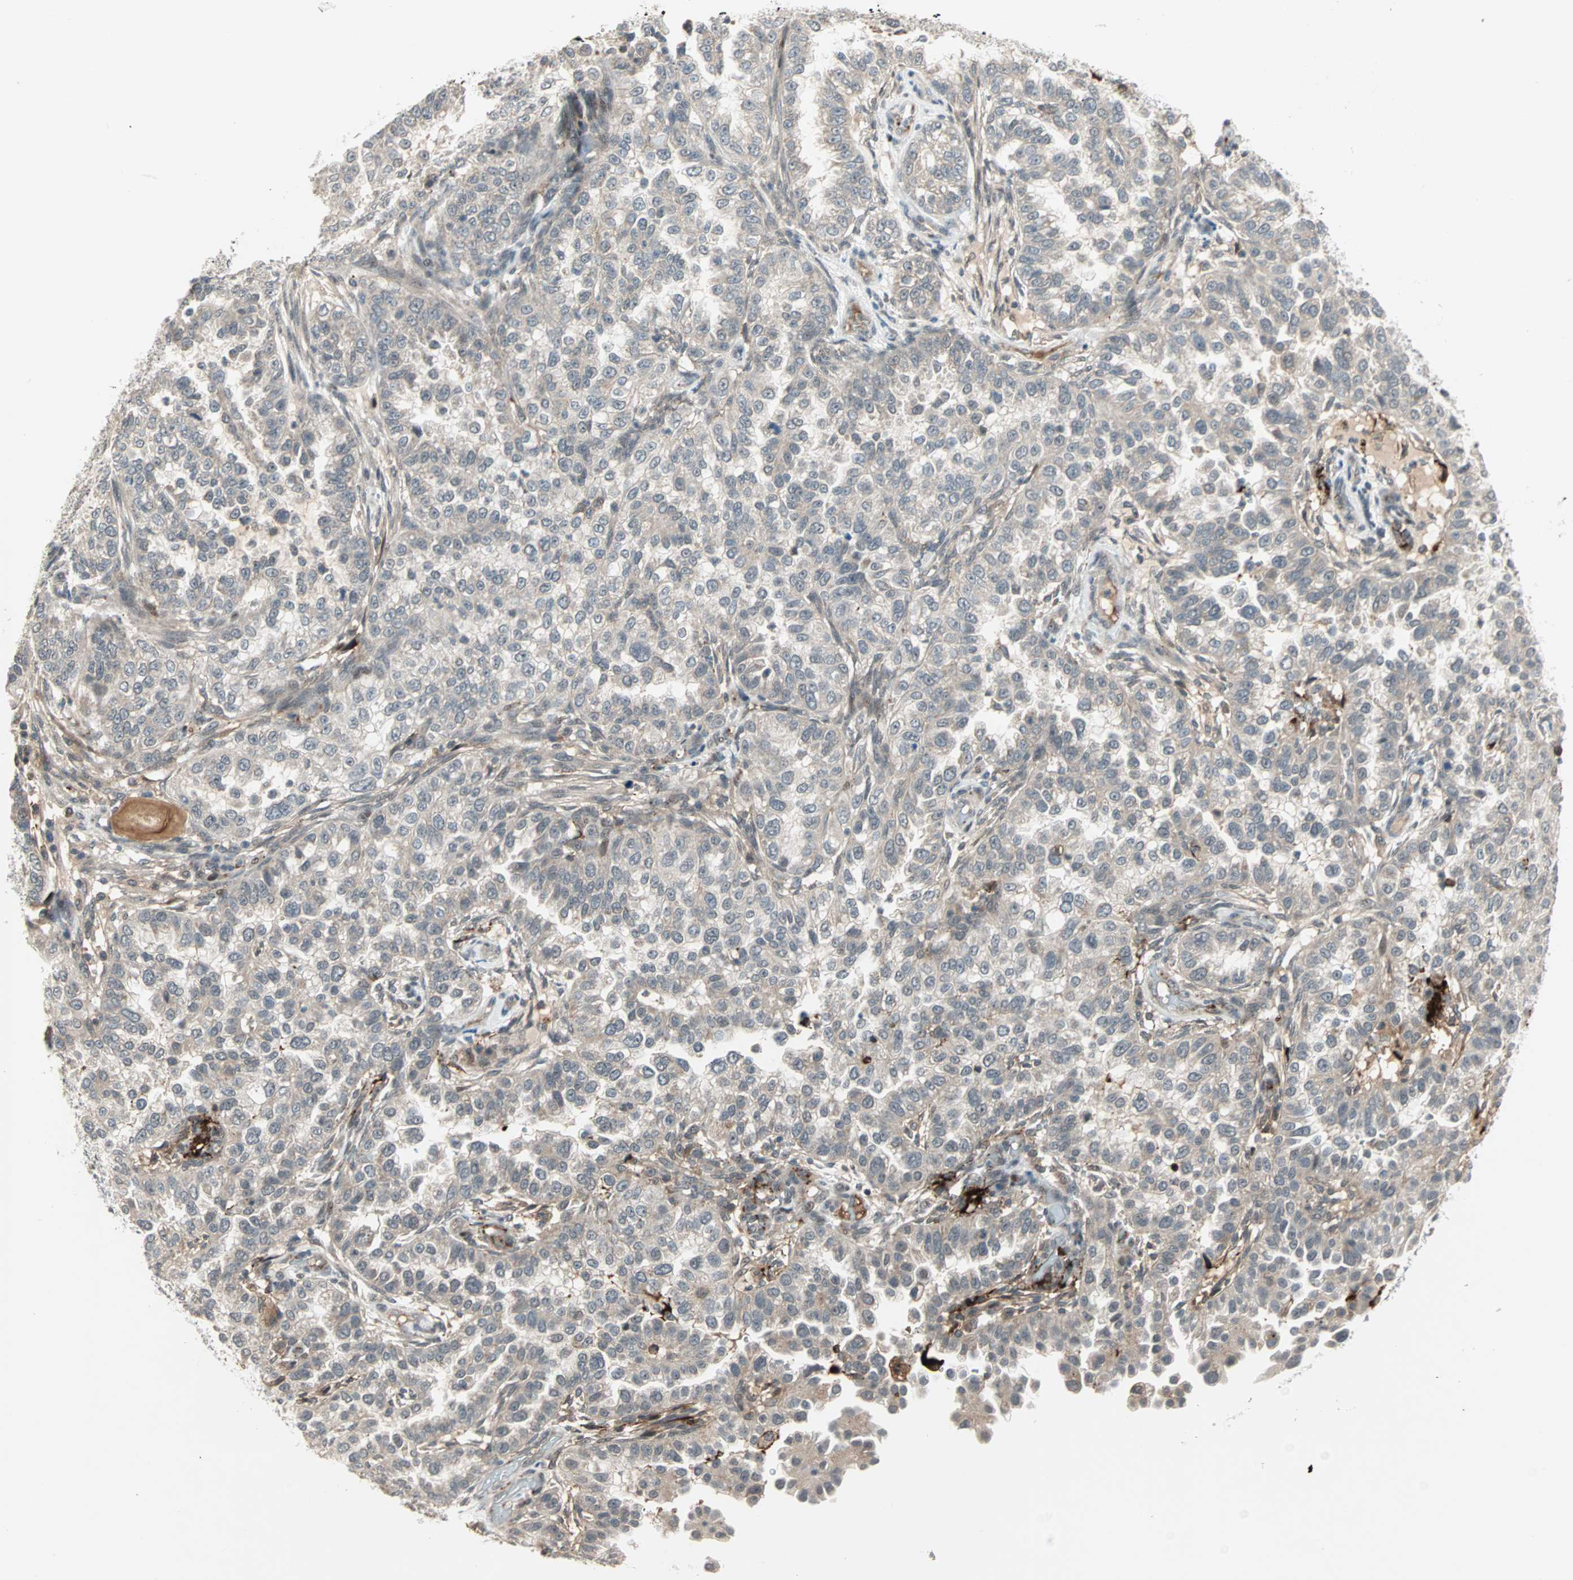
{"staining": {"intensity": "weak", "quantity": "25%-75%", "location": "cytoplasmic/membranous"}, "tissue": "endometrial cancer", "cell_type": "Tumor cells", "image_type": "cancer", "snomed": [{"axis": "morphology", "description": "Adenocarcinoma, NOS"}, {"axis": "topography", "description": "Endometrium"}], "caption": "Protein staining demonstrates weak cytoplasmic/membranous expression in approximately 25%-75% of tumor cells in endometrial adenocarcinoma.", "gene": "PROS1", "patient": {"sex": "female", "age": 85}}